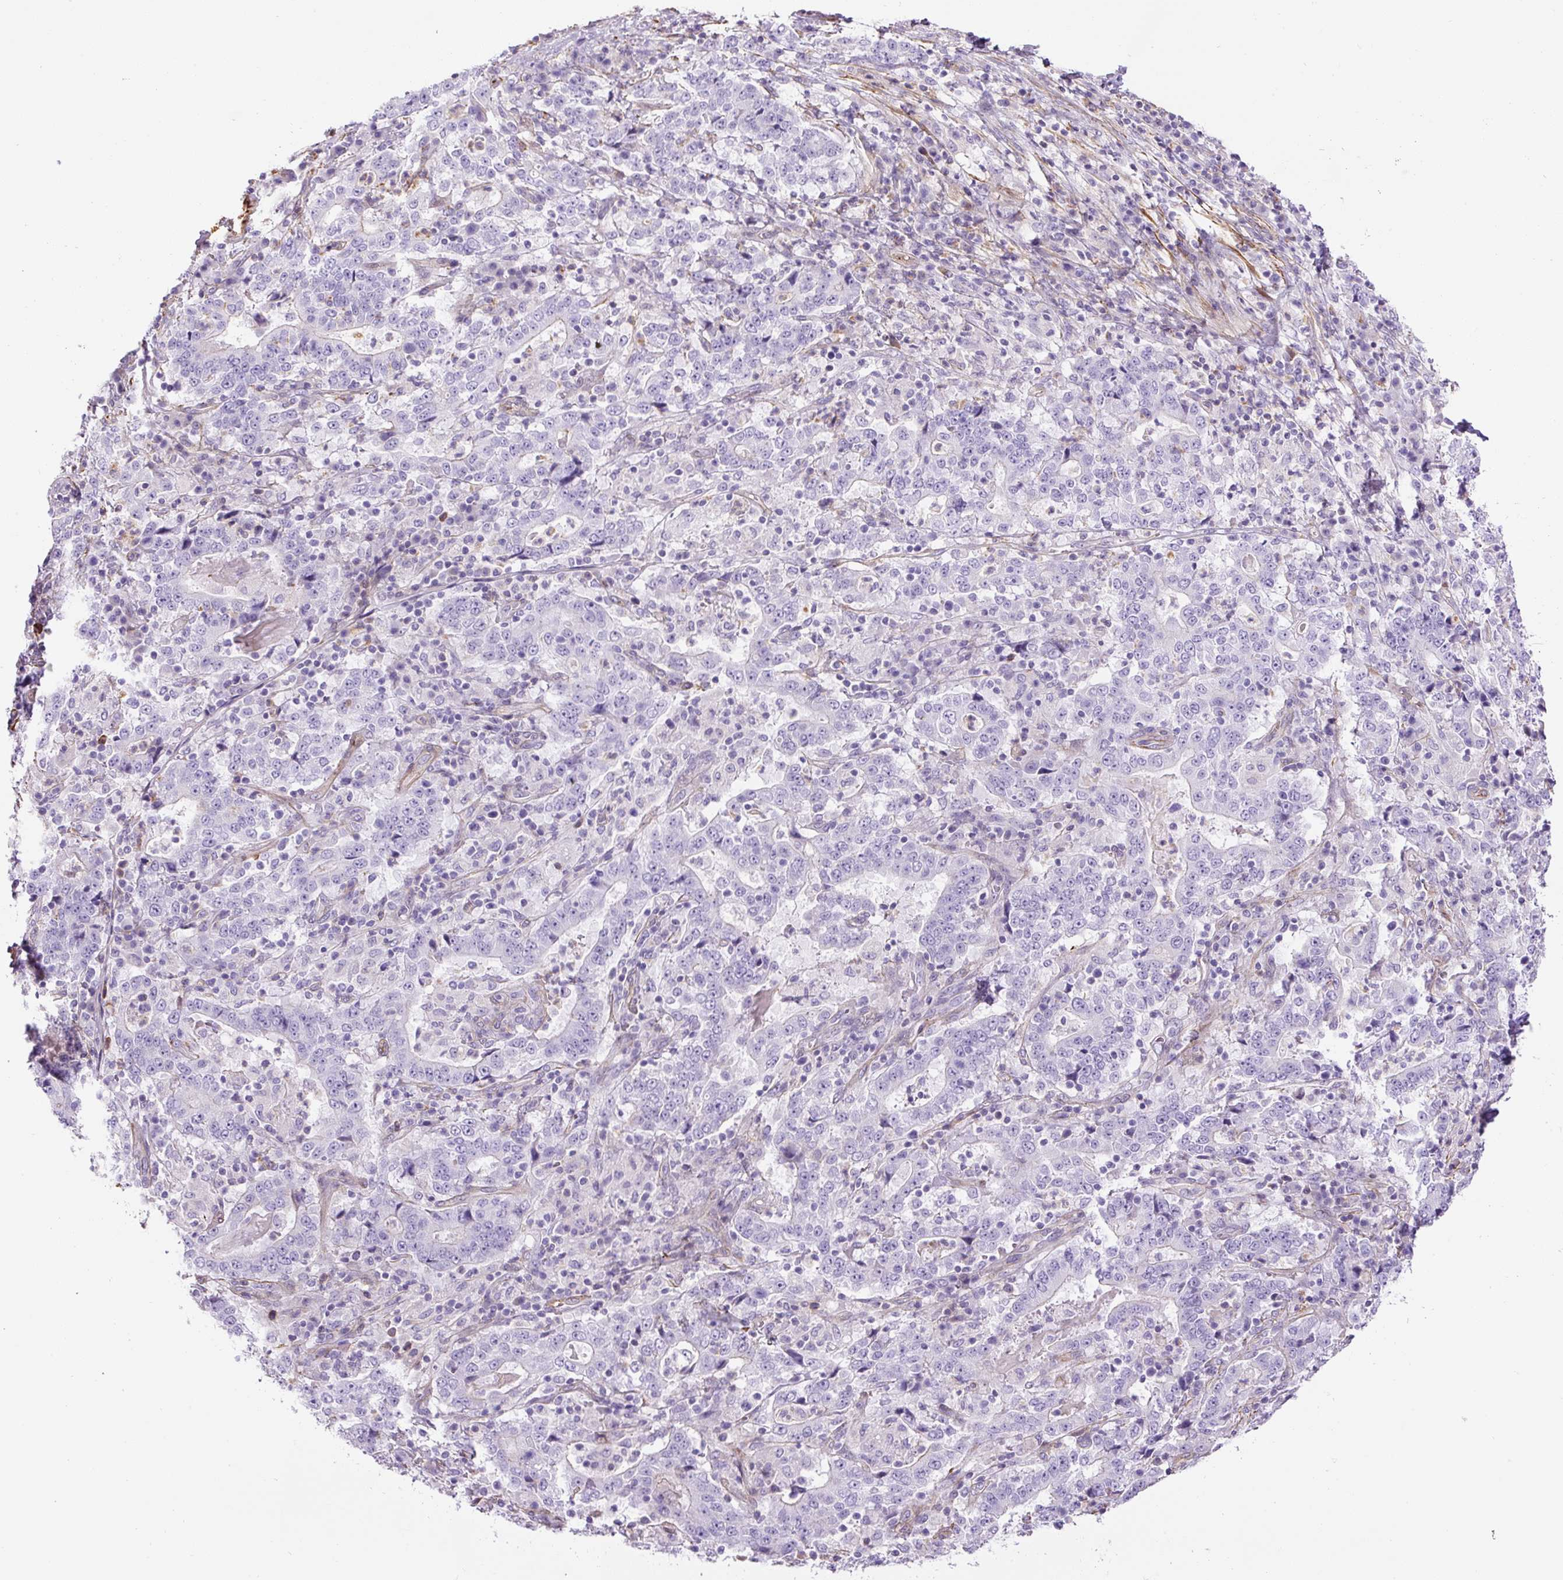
{"staining": {"intensity": "negative", "quantity": "none", "location": "none"}, "tissue": "stomach cancer", "cell_type": "Tumor cells", "image_type": "cancer", "snomed": [{"axis": "morphology", "description": "Normal tissue, NOS"}, {"axis": "morphology", "description": "Adenocarcinoma, NOS"}, {"axis": "topography", "description": "Stomach, upper"}, {"axis": "topography", "description": "Stomach"}], "caption": "IHC of human stomach adenocarcinoma displays no expression in tumor cells.", "gene": "B3GALT5", "patient": {"sex": "male", "age": 59}}